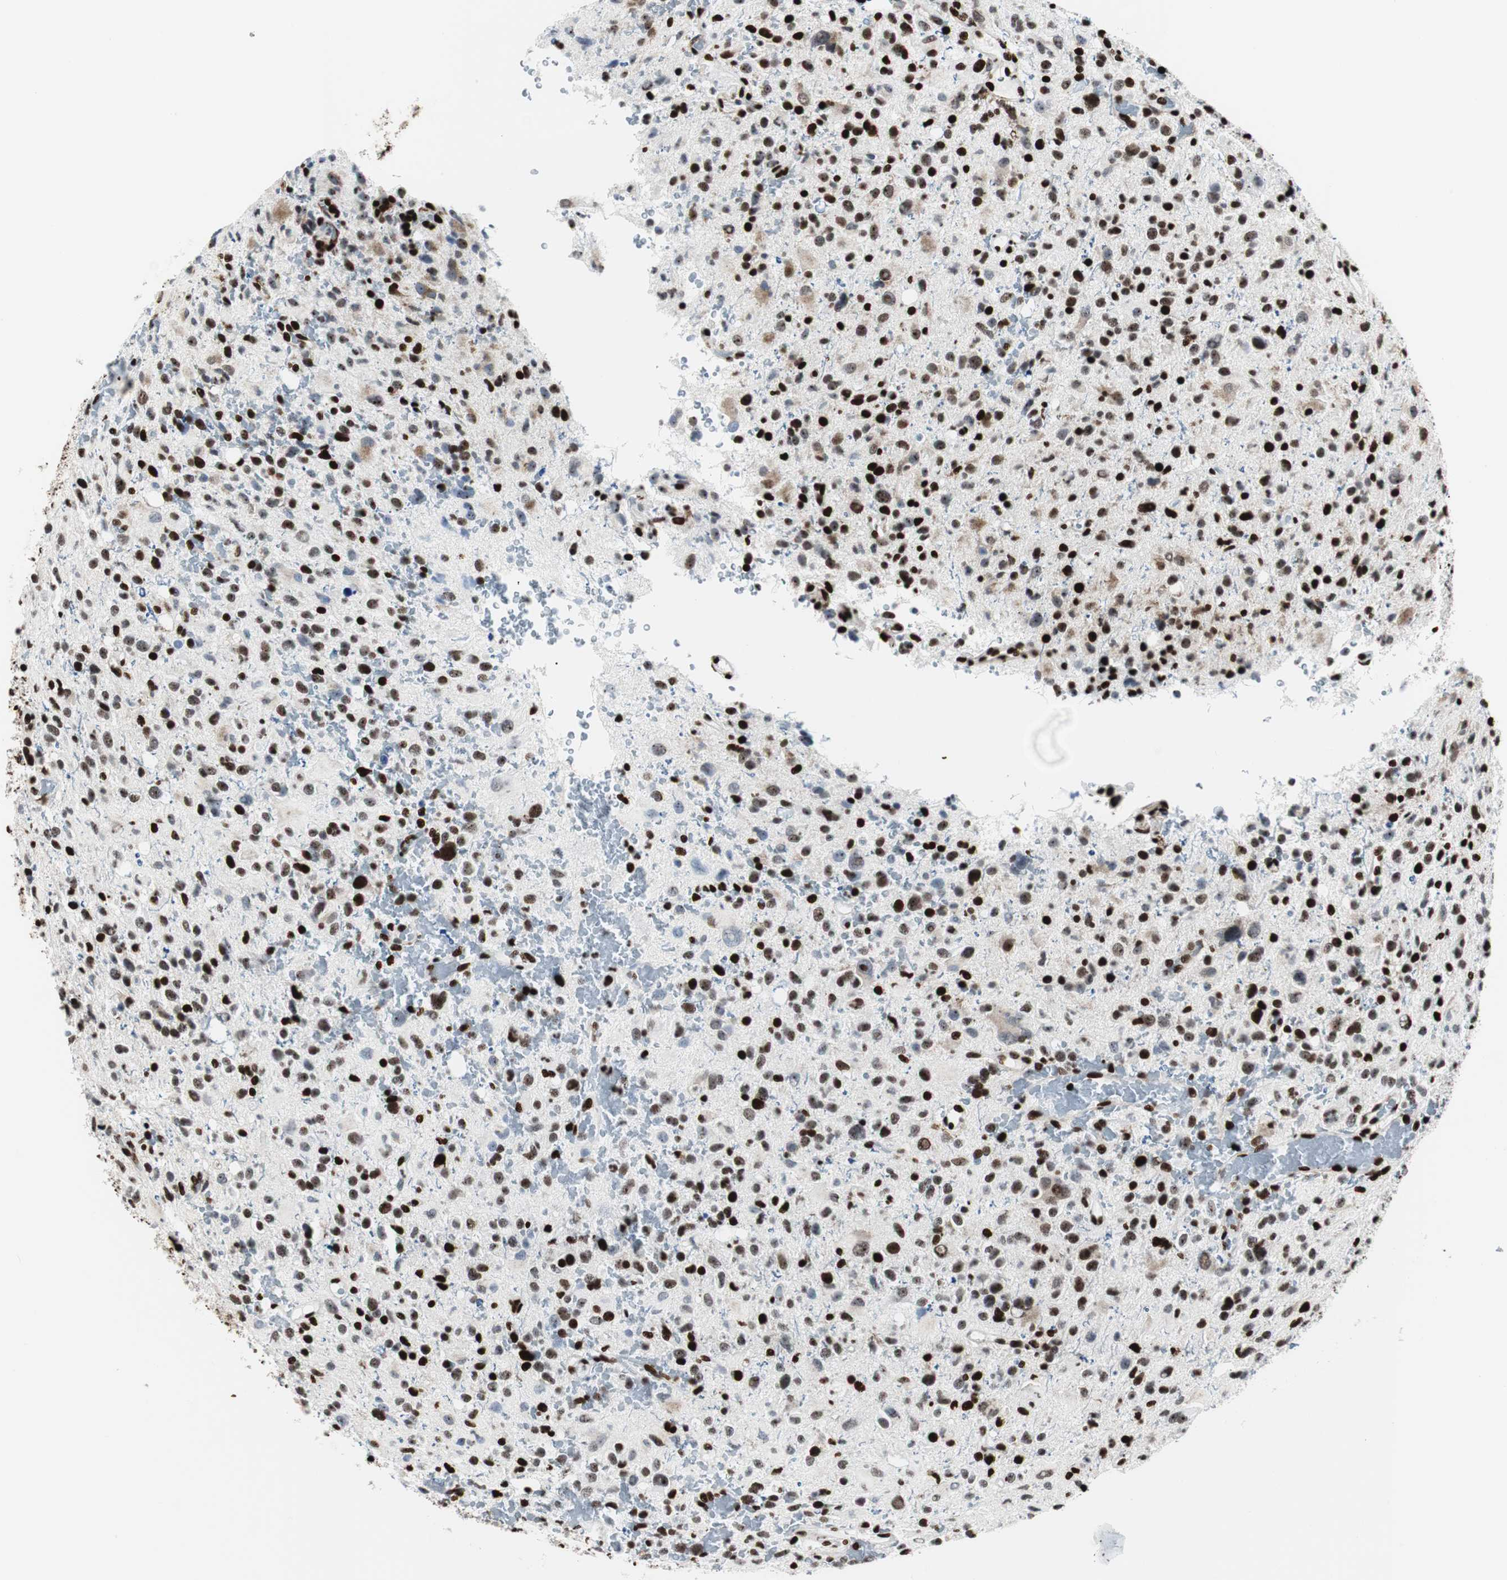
{"staining": {"intensity": "strong", "quantity": ">75%", "location": "nuclear"}, "tissue": "glioma", "cell_type": "Tumor cells", "image_type": "cancer", "snomed": [{"axis": "morphology", "description": "Glioma, malignant, High grade"}, {"axis": "topography", "description": "Brain"}], "caption": "The histopathology image shows a brown stain indicating the presence of a protein in the nuclear of tumor cells in high-grade glioma (malignant).", "gene": "NCL", "patient": {"sex": "male", "age": 48}}